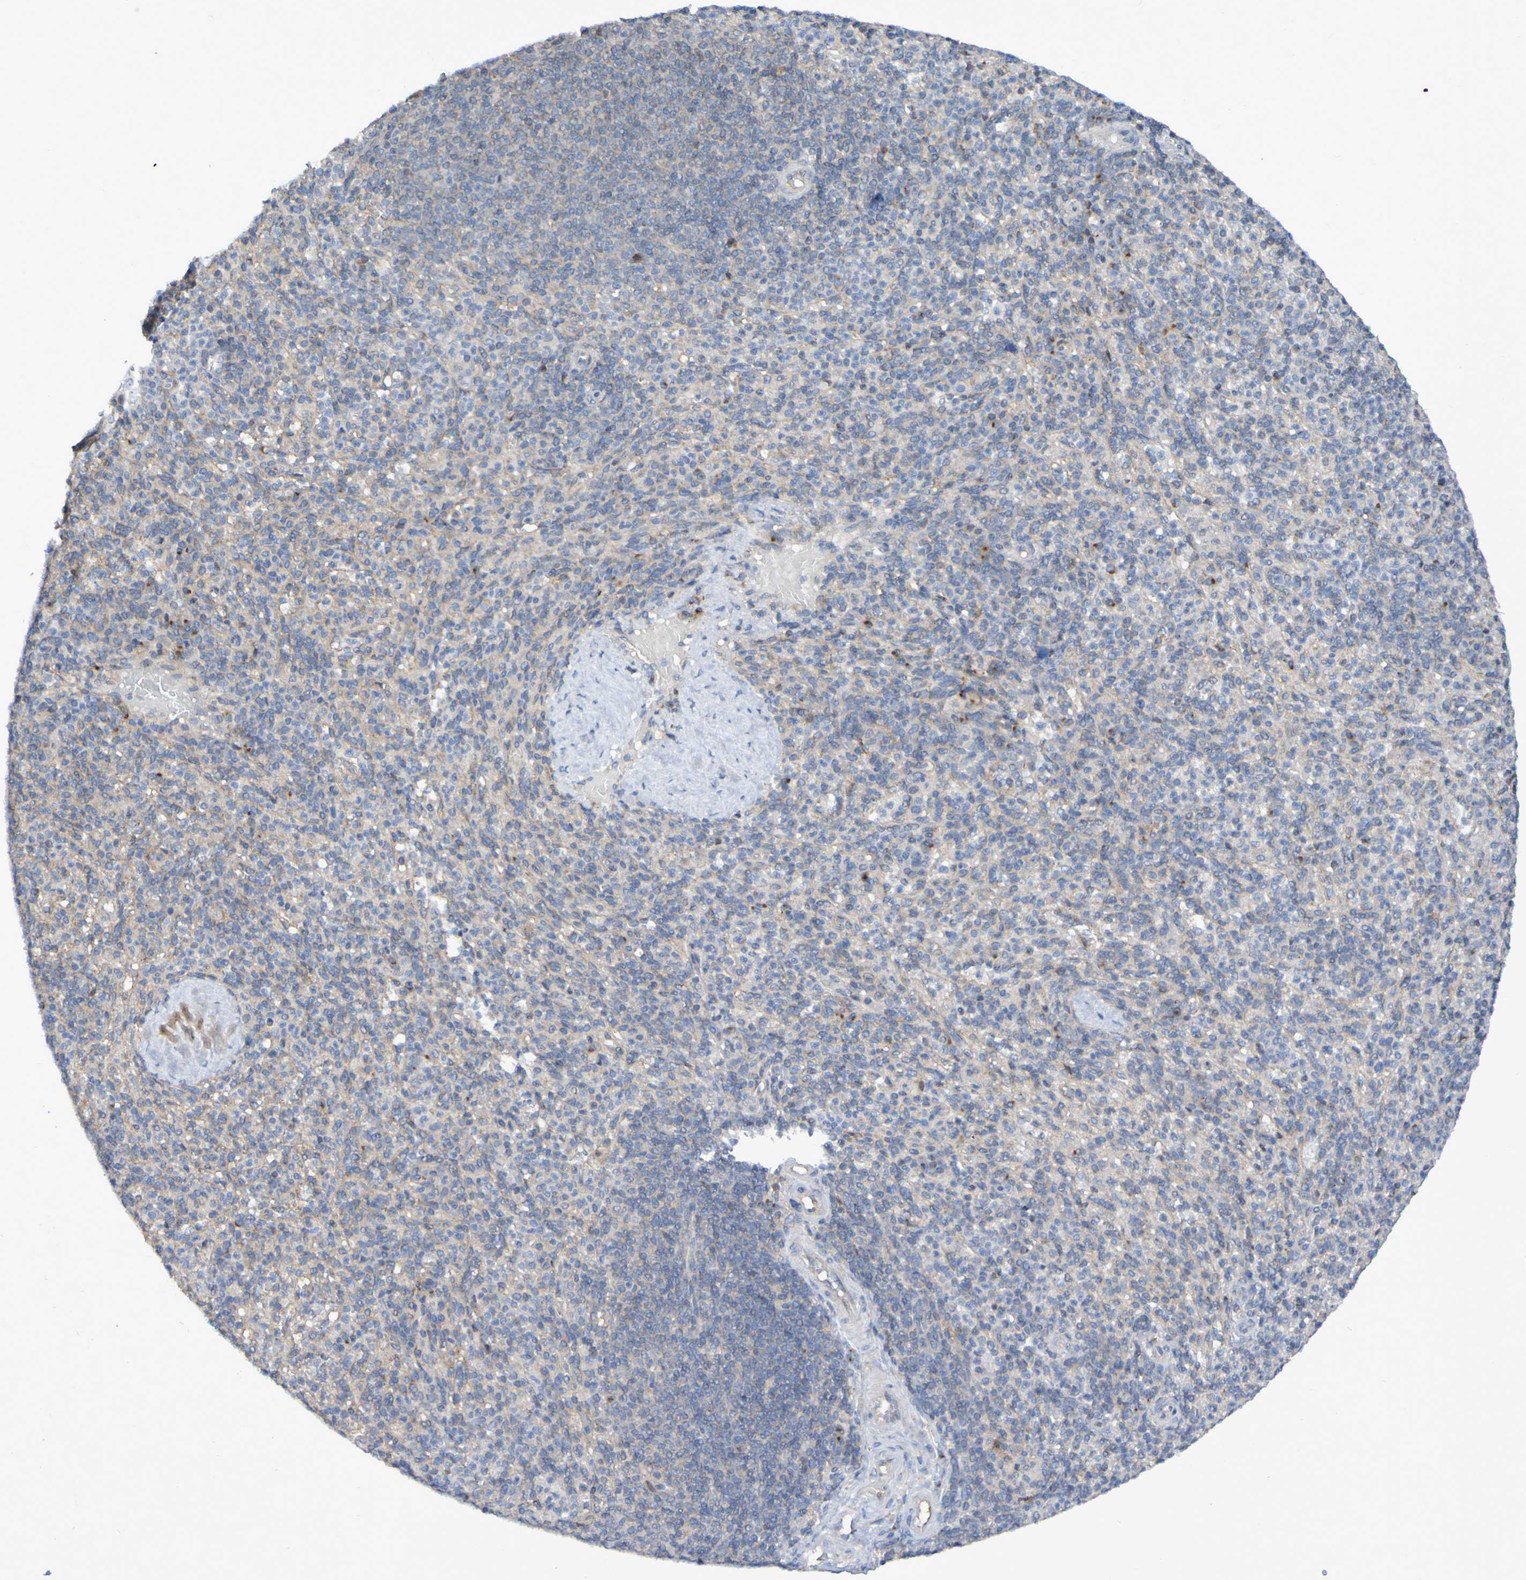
{"staining": {"intensity": "weak", "quantity": "25%-75%", "location": "cytoplasmic/membranous"}, "tissue": "spleen", "cell_type": "Cells in red pulp", "image_type": "normal", "snomed": [{"axis": "morphology", "description": "Normal tissue, NOS"}, {"axis": "topography", "description": "Spleen"}], "caption": "High-magnification brightfield microscopy of normal spleen stained with DAB (3,3'-diaminobenzidine) (brown) and counterstained with hematoxylin (blue). cells in red pulp exhibit weak cytoplasmic/membranous staining is seen in approximately25%-75% of cells.", "gene": "LMBRD2", "patient": {"sex": "male", "age": 36}}